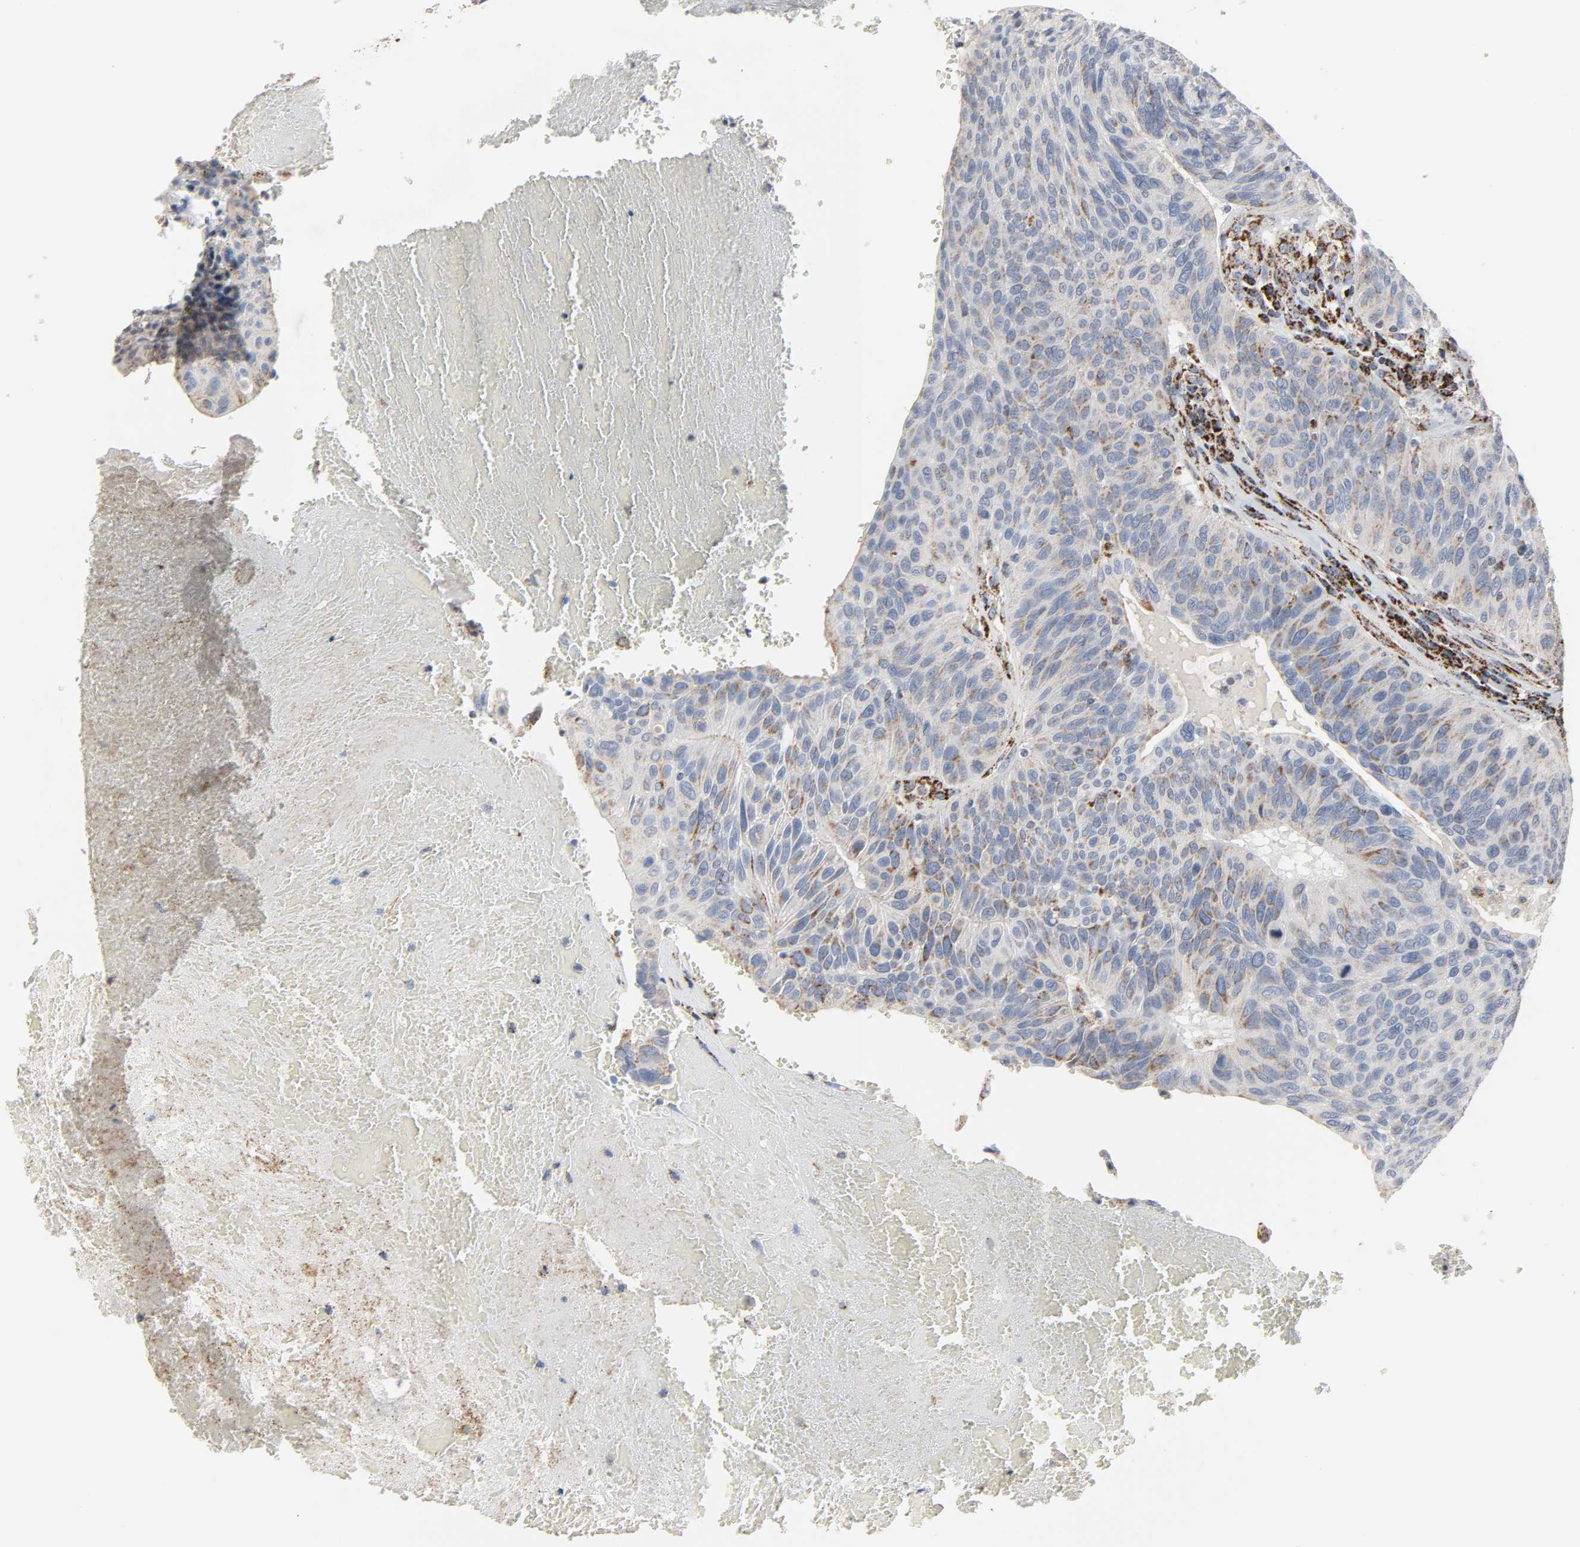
{"staining": {"intensity": "weak", "quantity": "25%-75%", "location": "cytoplasmic/membranous"}, "tissue": "urothelial cancer", "cell_type": "Tumor cells", "image_type": "cancer", "snomed": [{"axis": "morphology", "description": "Urothelial carcinoma, High grade"}, {"axis": "topography", "description": "Urinary bladder"}], "caption": "Immunohistochemistry (IHC) image of neoplastic tissue: urothelial cancer stained using IHC displays low levels of weak protein expression localized specifically in the cytoplasmic/membranous of tumor cells, appearing as a cytoplasmic/membranous brown color.", "gene": "ACAT1", "patient": {"sex": "male", "age": 66}}